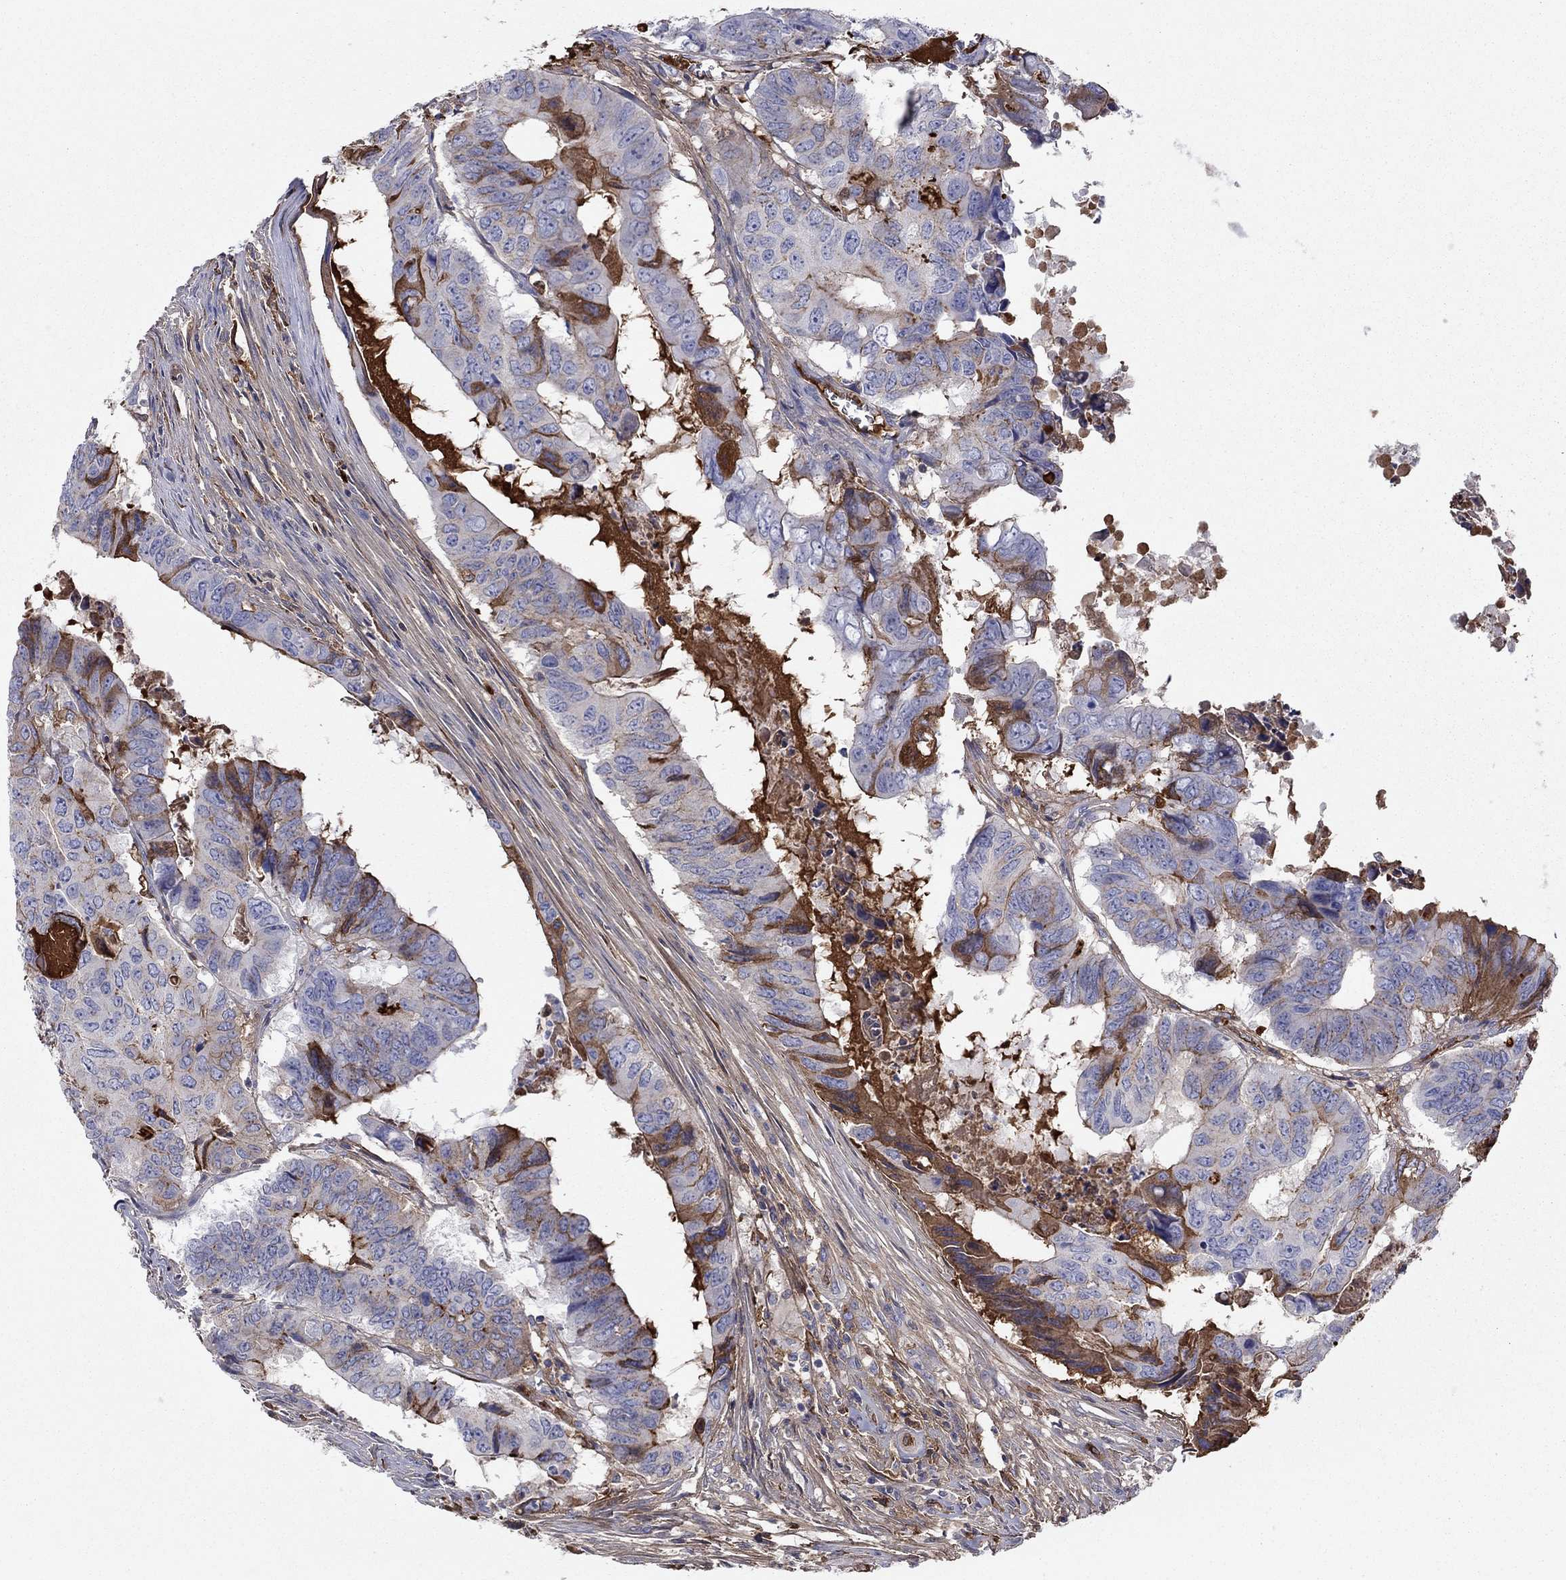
{"staining": {"intensity": "strong", "quantity": "<25%", "location": "cytoplasmic/membranous"}, "tissue": "colorectal cancer", "cell_type": "Tumor cells", "image_type": "cancer", "snomed": [{"axis": "morphology", "description": "Adenocarcinoma, NOS"}, {"axis": "topography", "description": "Colon"}], "caption": "This is a micrograph of IHC staining of colorectal cancer, which shows strong expression in the cytoplasmic/membranous of tumor cells.", "gene": "HPX", "patient": {"sex": "male", "age": 79}}